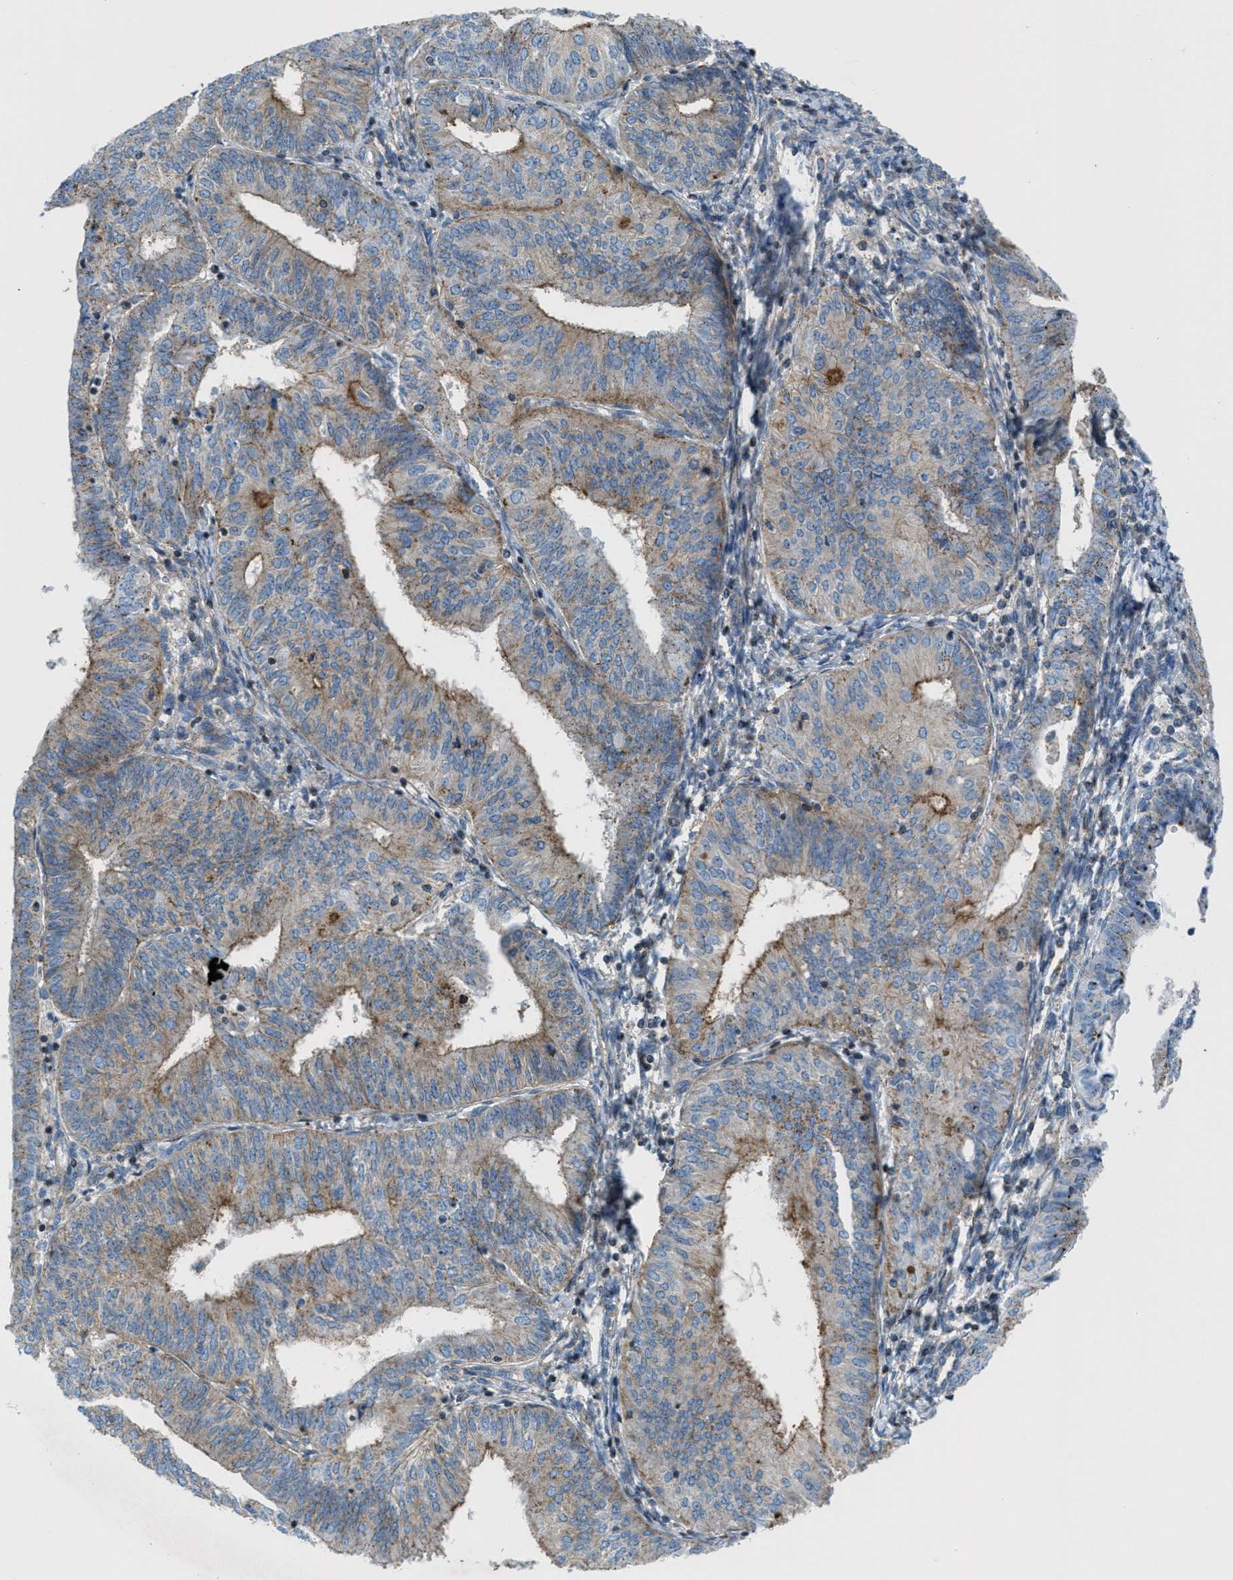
{"staining": {"intensity": "moderate", "quantity": ">75%", "location": "cytoplasmic/membranous"}, "tissue": "endometrial cancer", "cell_type": "Tumor cells", "image_type": "cancer", "snomed": [{"axis": "morphology", "description": "Adenocarcinoma, NOS"}, {"axis": "topography", "description": "Endometrium"}], "caption": "This is a photomicrograph of immunohistochemistry staining of endometrial cancer, which shows moderate staining in the cytoplasmic/membranous of tumor cells.", "gene": "MFSD13A", "patient": {"sex": "female", "age": 58}}